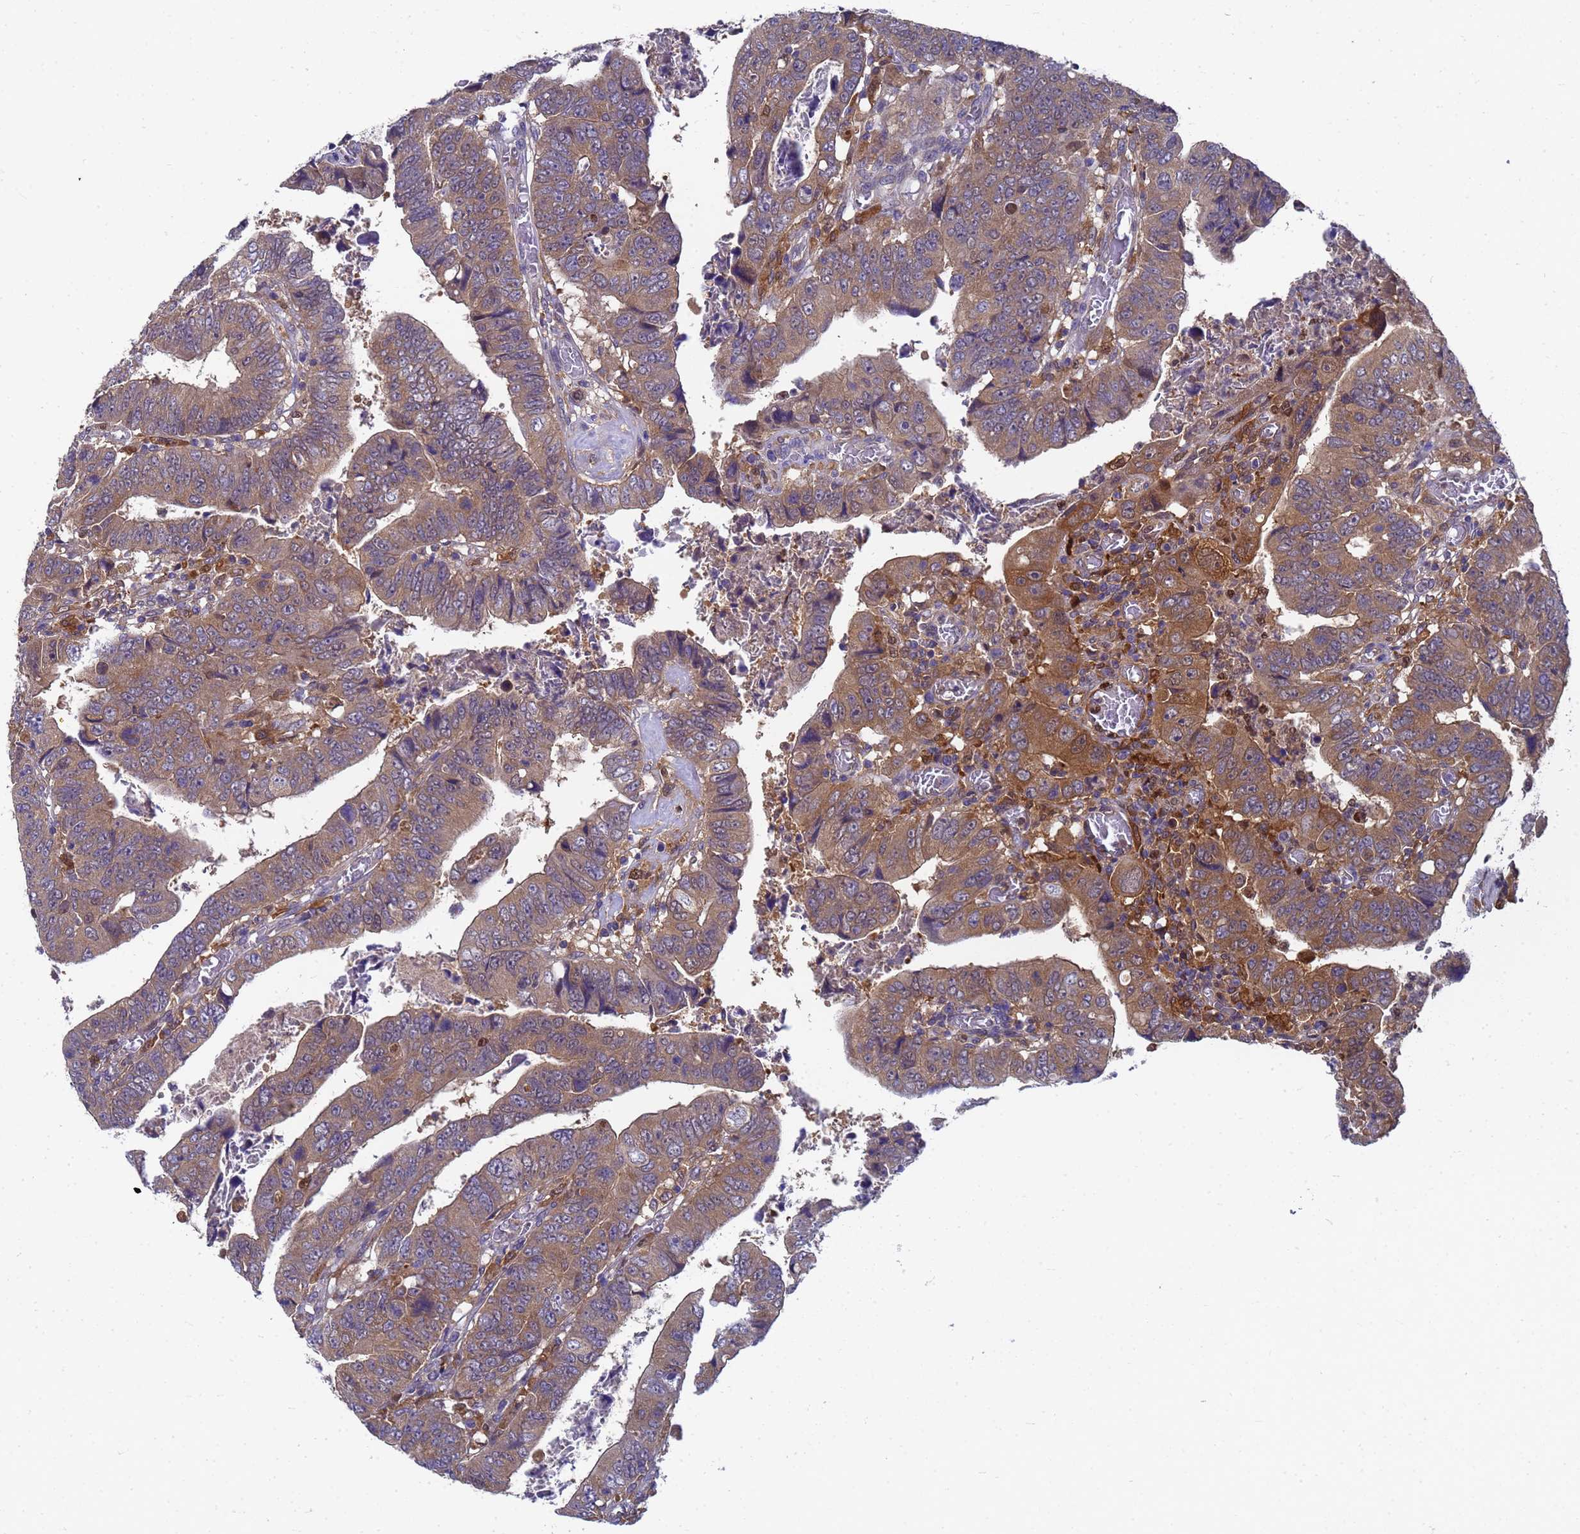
{"staining": {"intensity": "moderate", "quantity": ">75%", "location": "cytoplasmic/membranous"}, "tissue": "colorectal cancer", "cell_type": "Tumor cells", "image_type": "cancer", "snomed": [{"axis": "morphology", "description": "Normal tissue, NOS"}, {"axis": "morphology", "description": "Adenocarcinoma, NOS"}, {"axis": "topography", "description": "Rectum"}], "caption": "Immunohistochemistry (IHC) histopathology image of human colorectal adenocarcinoma stained for a protein (brown), which exhibits medium levels of moderate cytoplasmic/membranous positivity in approximately >75% of tumor cells.", "gene": "SLC35E2B", "patient": {"sex": "female", "age": 65}}